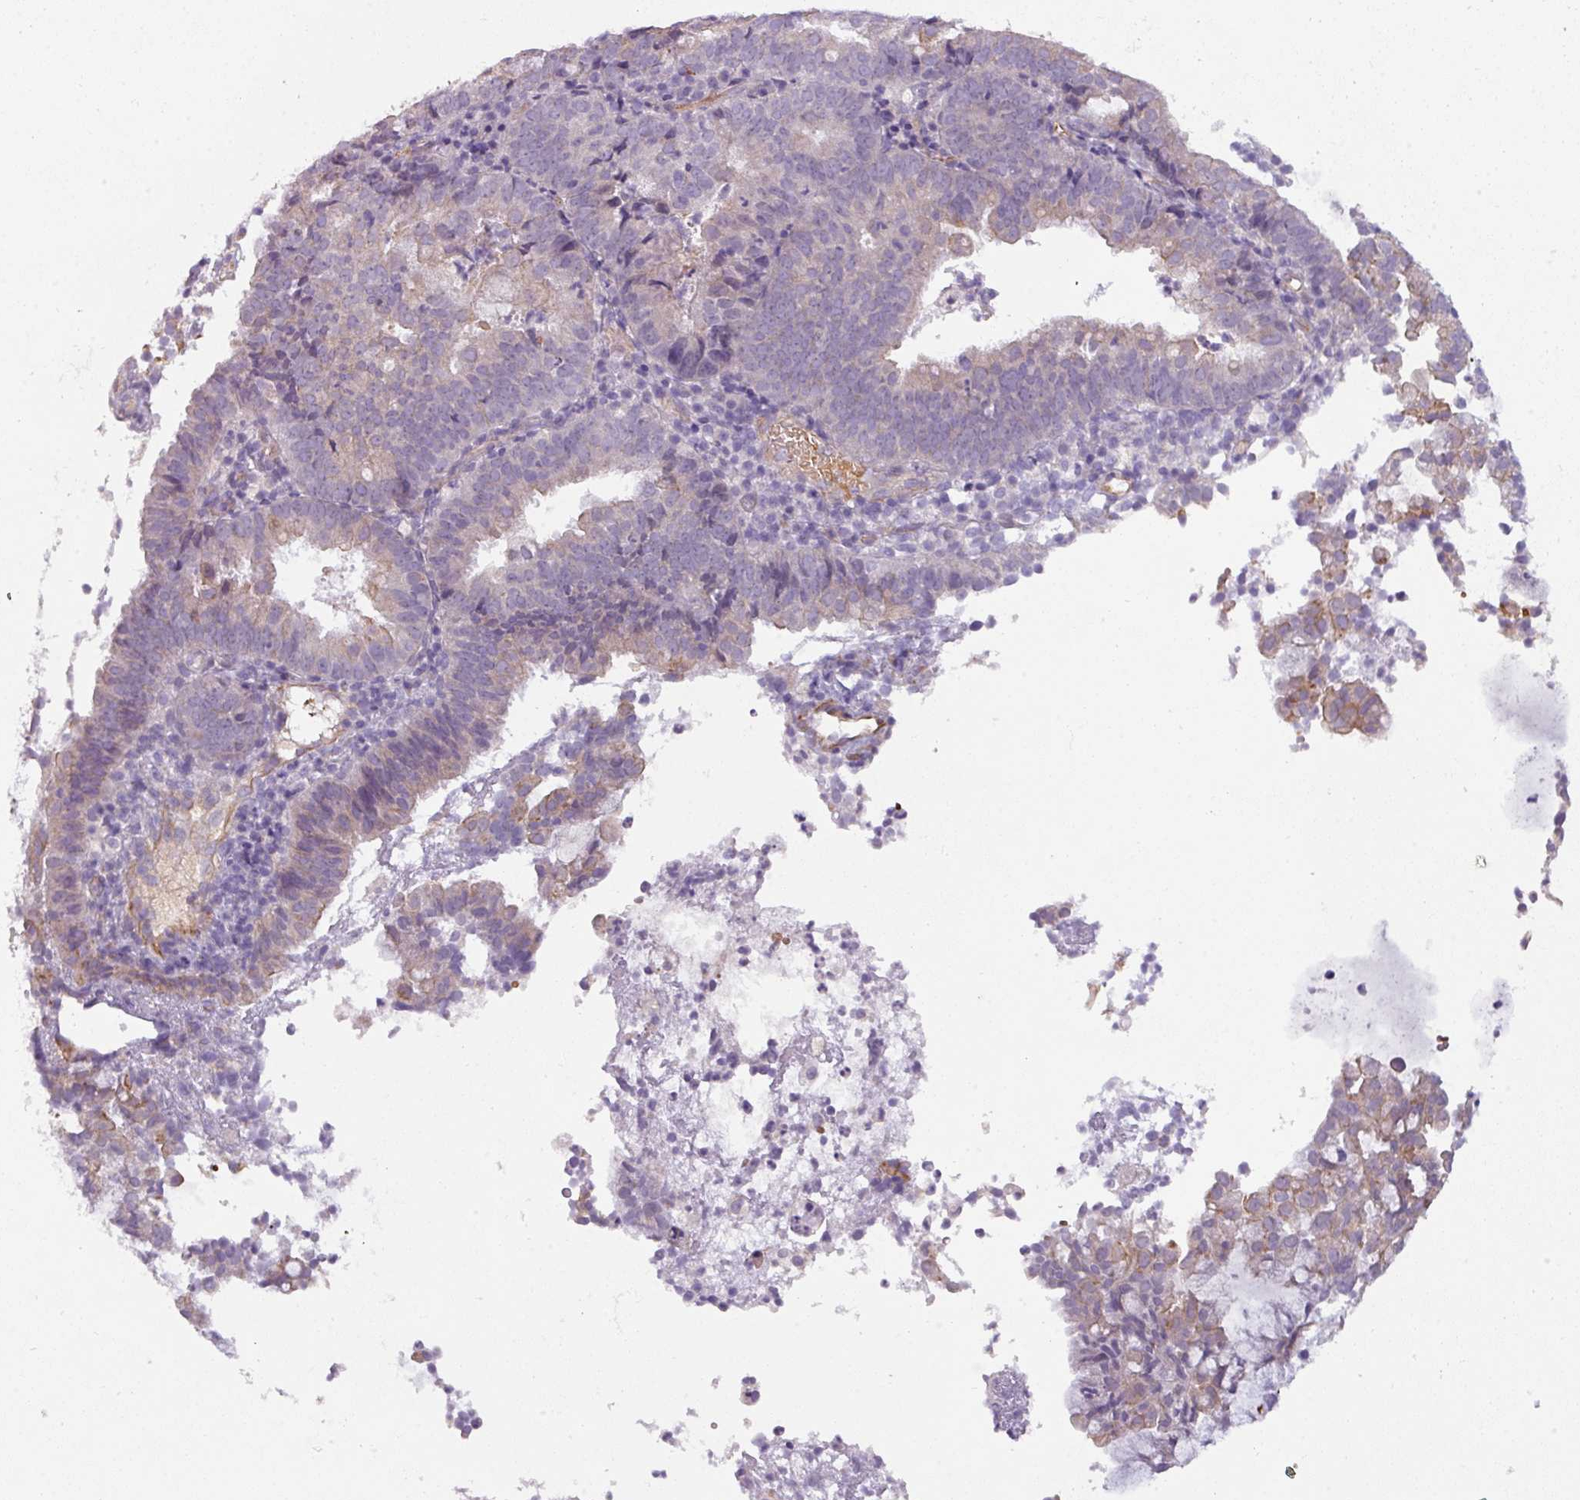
{"staining": {"intensity": "weak", "quantity": "<25%", "location": "cytoplasmic/membranous"}, "tissue": "endometrial cancer", "cell_type": "Tumor cells", "image_type": "cancer", "snomed": [{"axis": "morphology", "description": "Adenocarcinoma, NOS"}, {"axis": "topography", "description": "Endometrium"}], "caption": "This is an immunohistochemistry histopathology image of endometrial cancer. There is no expression in tumor cells.", "gene": "BUD23", "patient": {"sex": "female", "age": 80}}